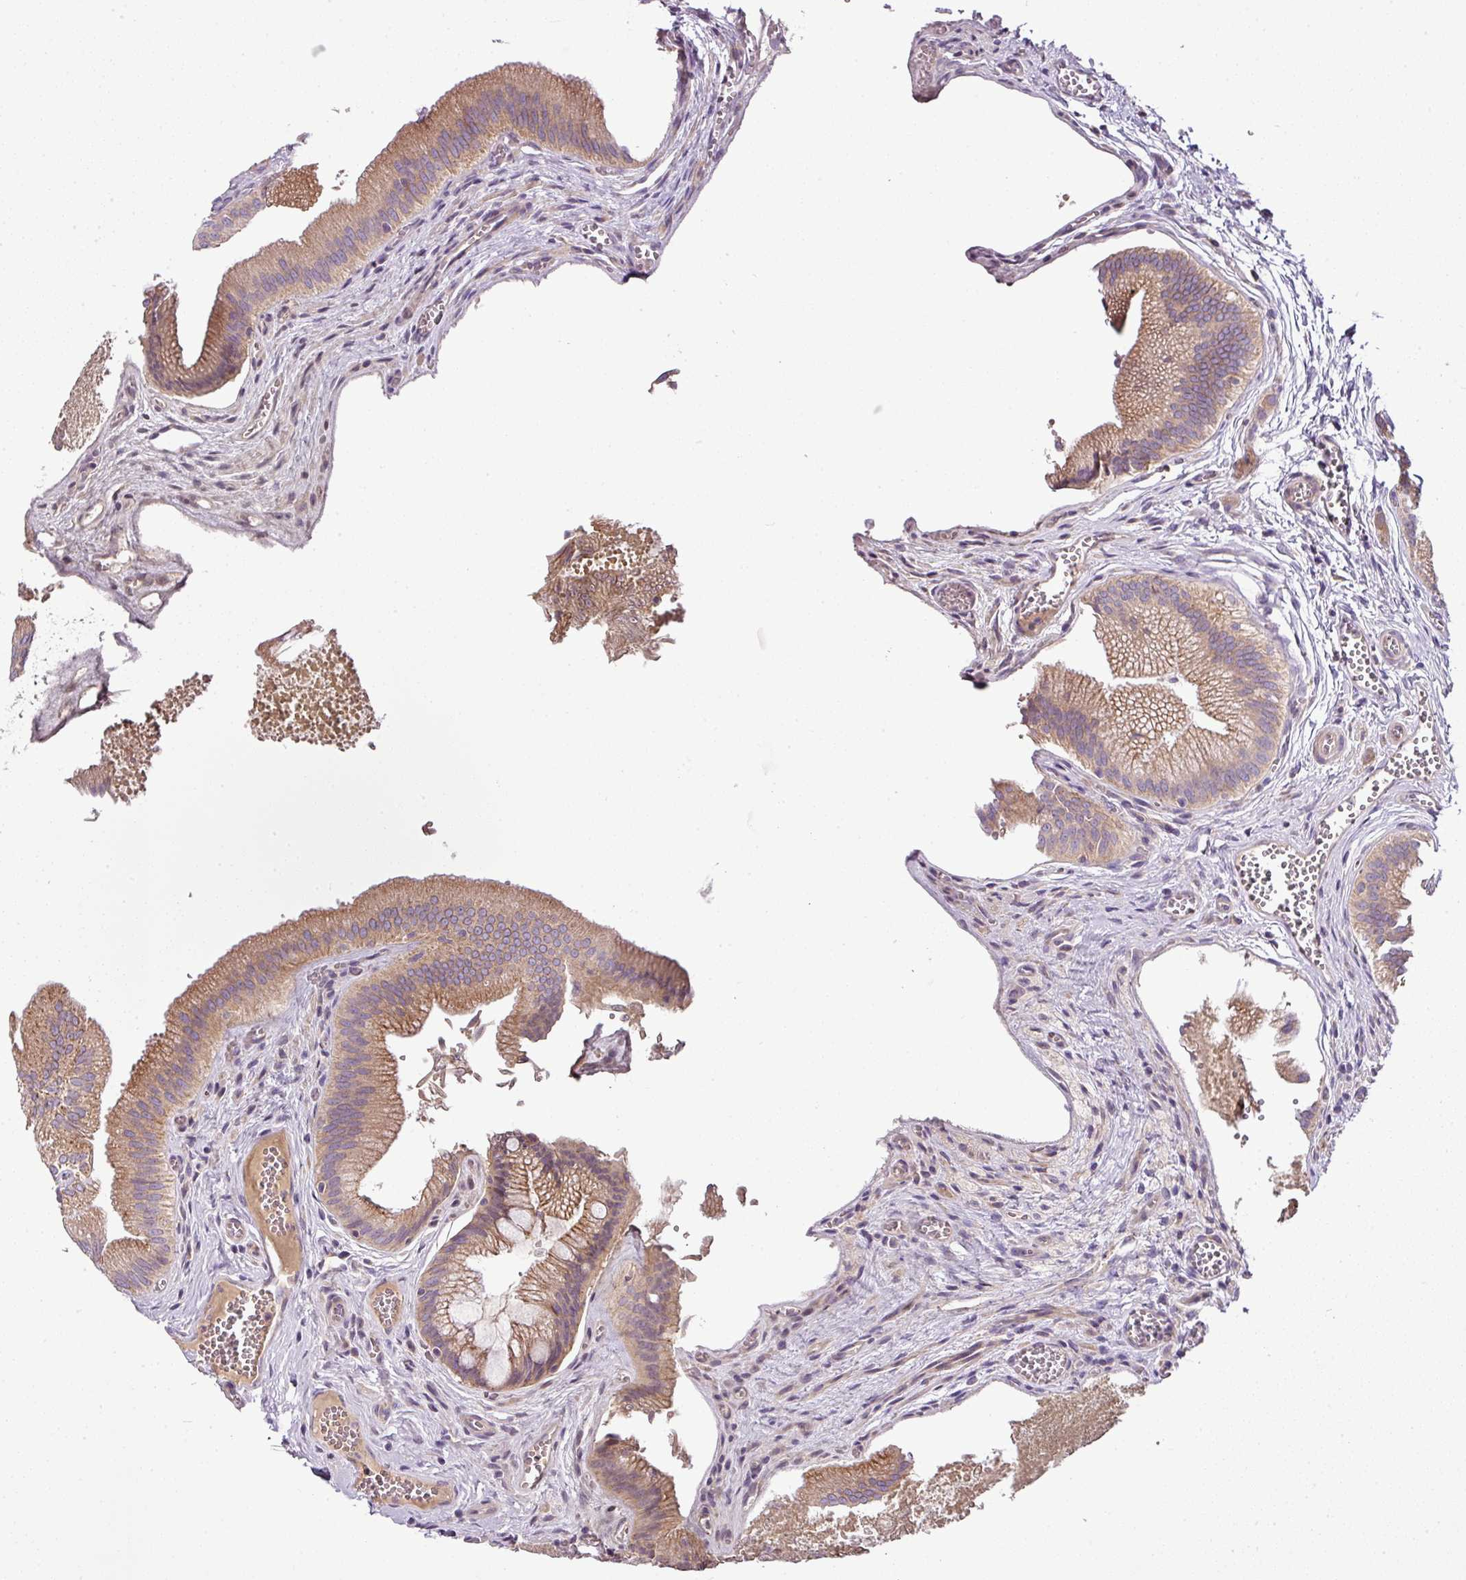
{"staining": {"intensity": "strong", "quantity": ">75%", "location": "cytoplasmic/membranous"}, "tissue": "gallbladder", "cell_type": "Glandular cells", "image_type": "normal", "snomed": [{"axis": "morphology", "description": "Normal tissue, NOS"}, {"axis": "topography", "description": "Gallbladder"}], "caption": "Immunohistochemistry histopathology image of normal gallbladder: gallbladder stained using IHC reveals high levels of strong protein expression localized specifically in the cytoplasmic/membranous of glandular cells, appearing as a cytoplasmic/membranous brown color.", "gene": "GAN", "patient": {"sex": "male", "age": 17}}